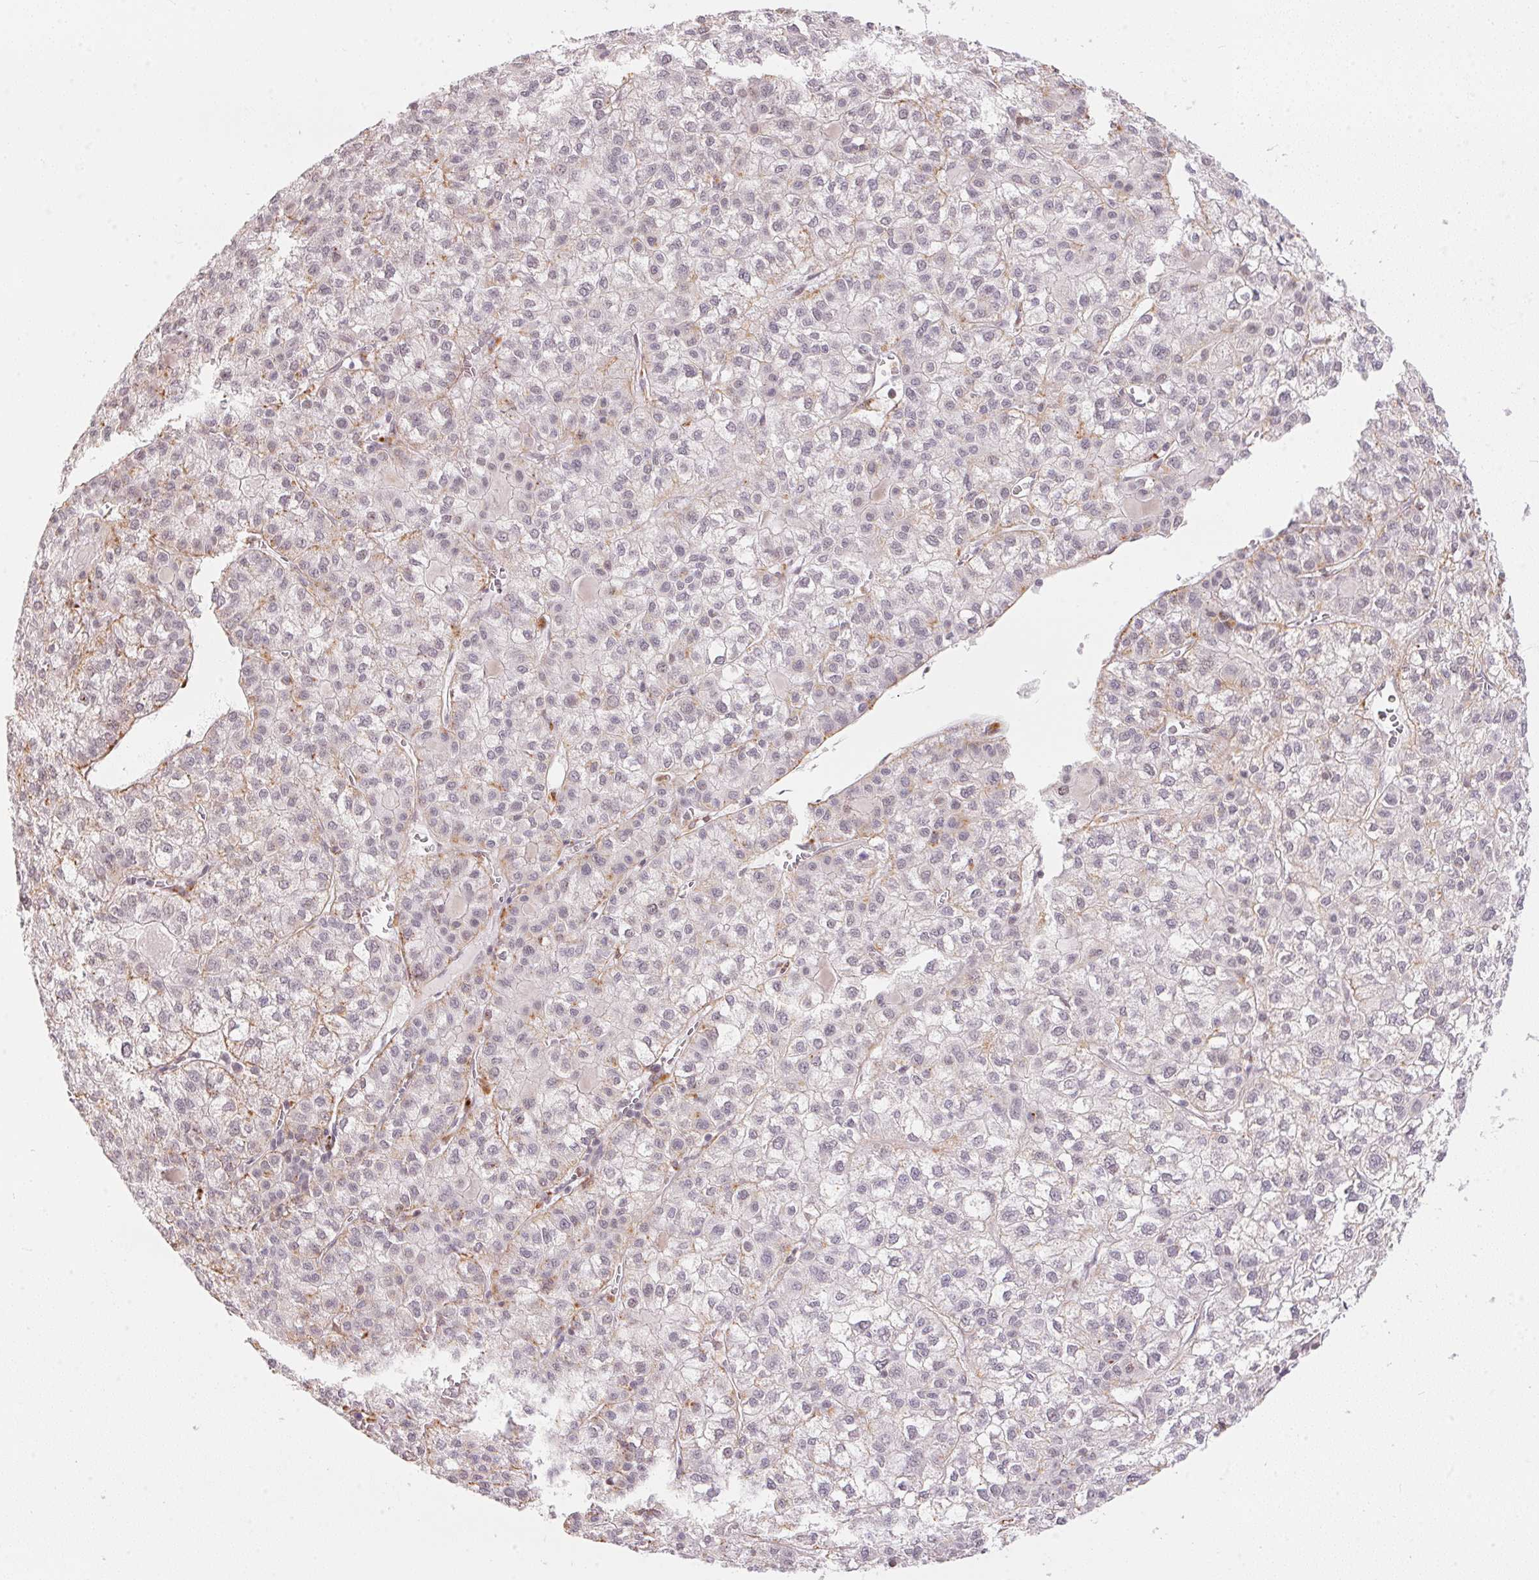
{"staining": {"intensity": "weak", "quantity": "<25%", "location": "cytoplasmic/membranous"}, "tissue": "liver cancer", "cell_type": "Tumor cells", "image_type": "cancer", "snomed": [{"axis": "morphology", "description": "Carcinoma, Hepatocellular, NOS"}, {"axis": "topography", "description": "Liver"}], "caption": "Immunohistochemistry micrograph of neoplastic tissue: liver cancer stained with DAB shows no significant protein expression in tumor cells.", "gene": "NFE2L1", "patient": {"sex": "female", "age": 43}}